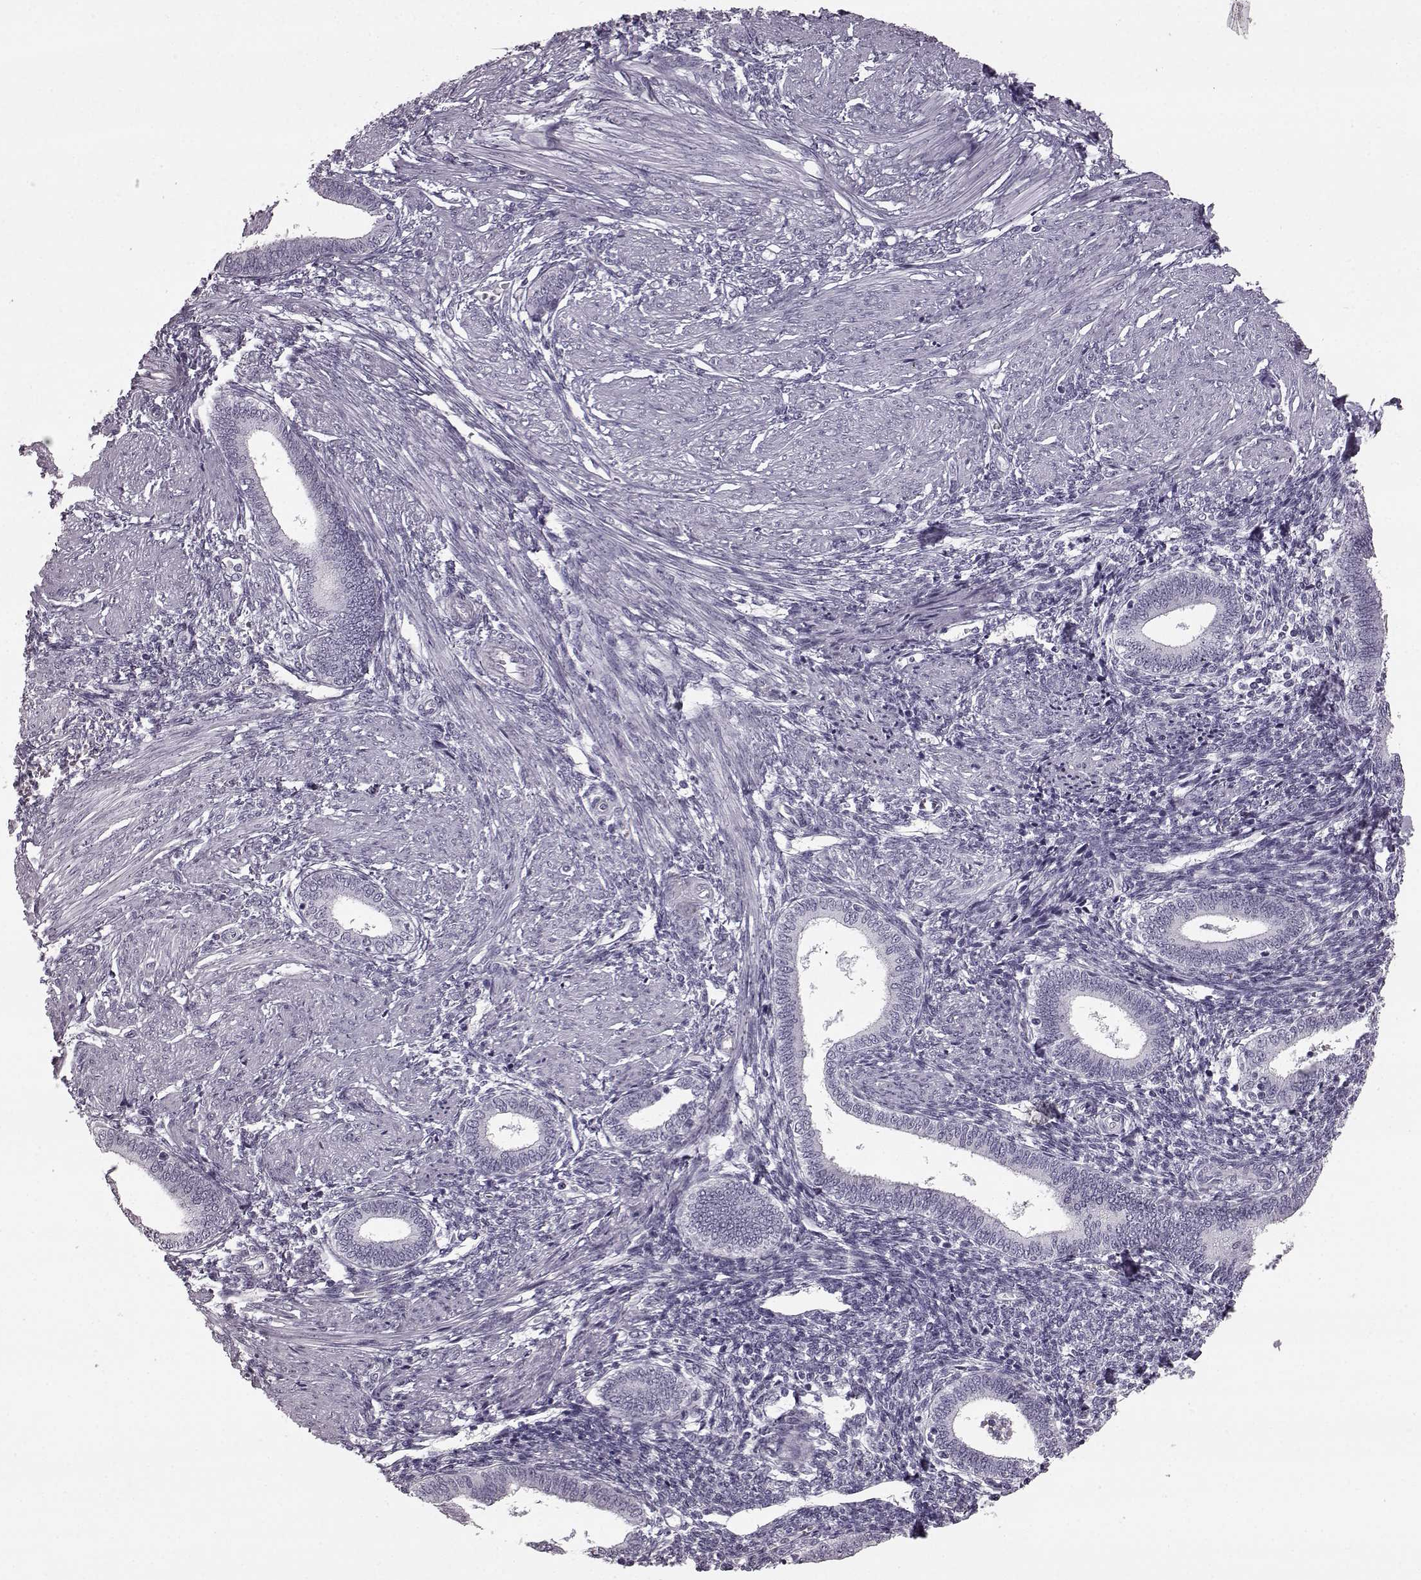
{"staining": {"intensity": "negative", "quantity": "none", "location": "none"}, "tissue": "endometrium", "cell_type": "Cells in endometrial stroma", "image_type": "normal", "snomed": [{"axis": "morphology", "description": "Normal tissue, NOS"}, {"axis": "topography", "description": "Endometrium"}], "caption": "IHC histopathology image of unremarkable endometrium: endometrium stained with DAB (3,3'-diaminobenzidine) exhibits no significant protein staining in cells in endometrial stroma.", "gene": "PRPH2", "patient": {"sex": "female", "age": 42}}